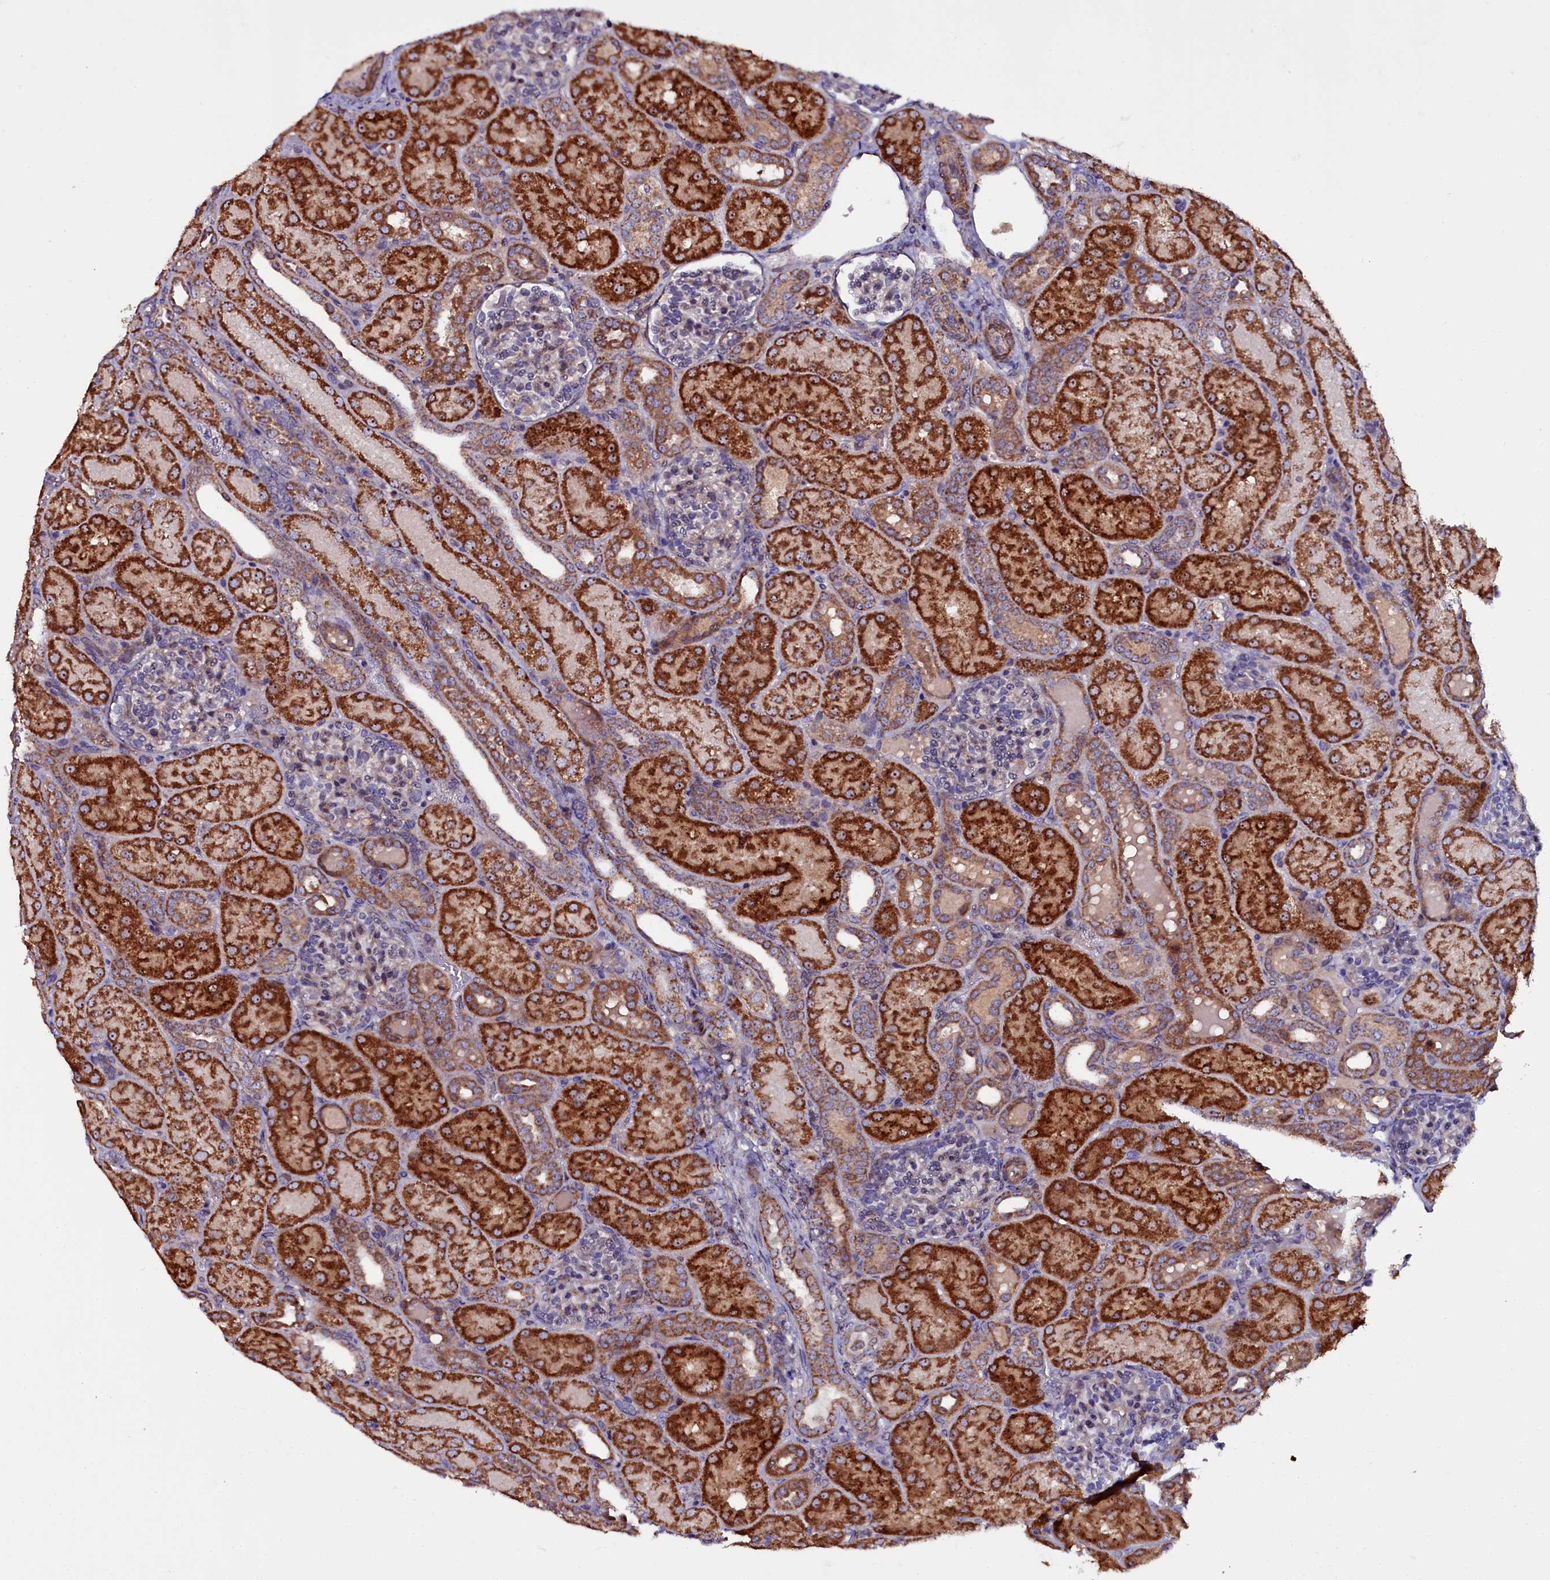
{"staining": {"intensity": "negative", "quantity": "none", "location": "none"}, "tissue": "kidney", "cell_type": "Cells in glomeruli", "image_type": "normal", "snomed": [{"axis": "morphology", "description": "Normal tissue, NOS"}, {"axis": "topography", "description": "Kidney"}], "caption": "Benign kidney was stained to show a protein in brown. There is no significant expression in cells in glomeruli. (Stains: DAB (3,3'-diaminobenzidine) IHC with hematoxylin counter stain, Microscopy: brightfield microscopy at high magnification).", "gene": "NAA80", "patient": {"sex": "male", "age": 1}}